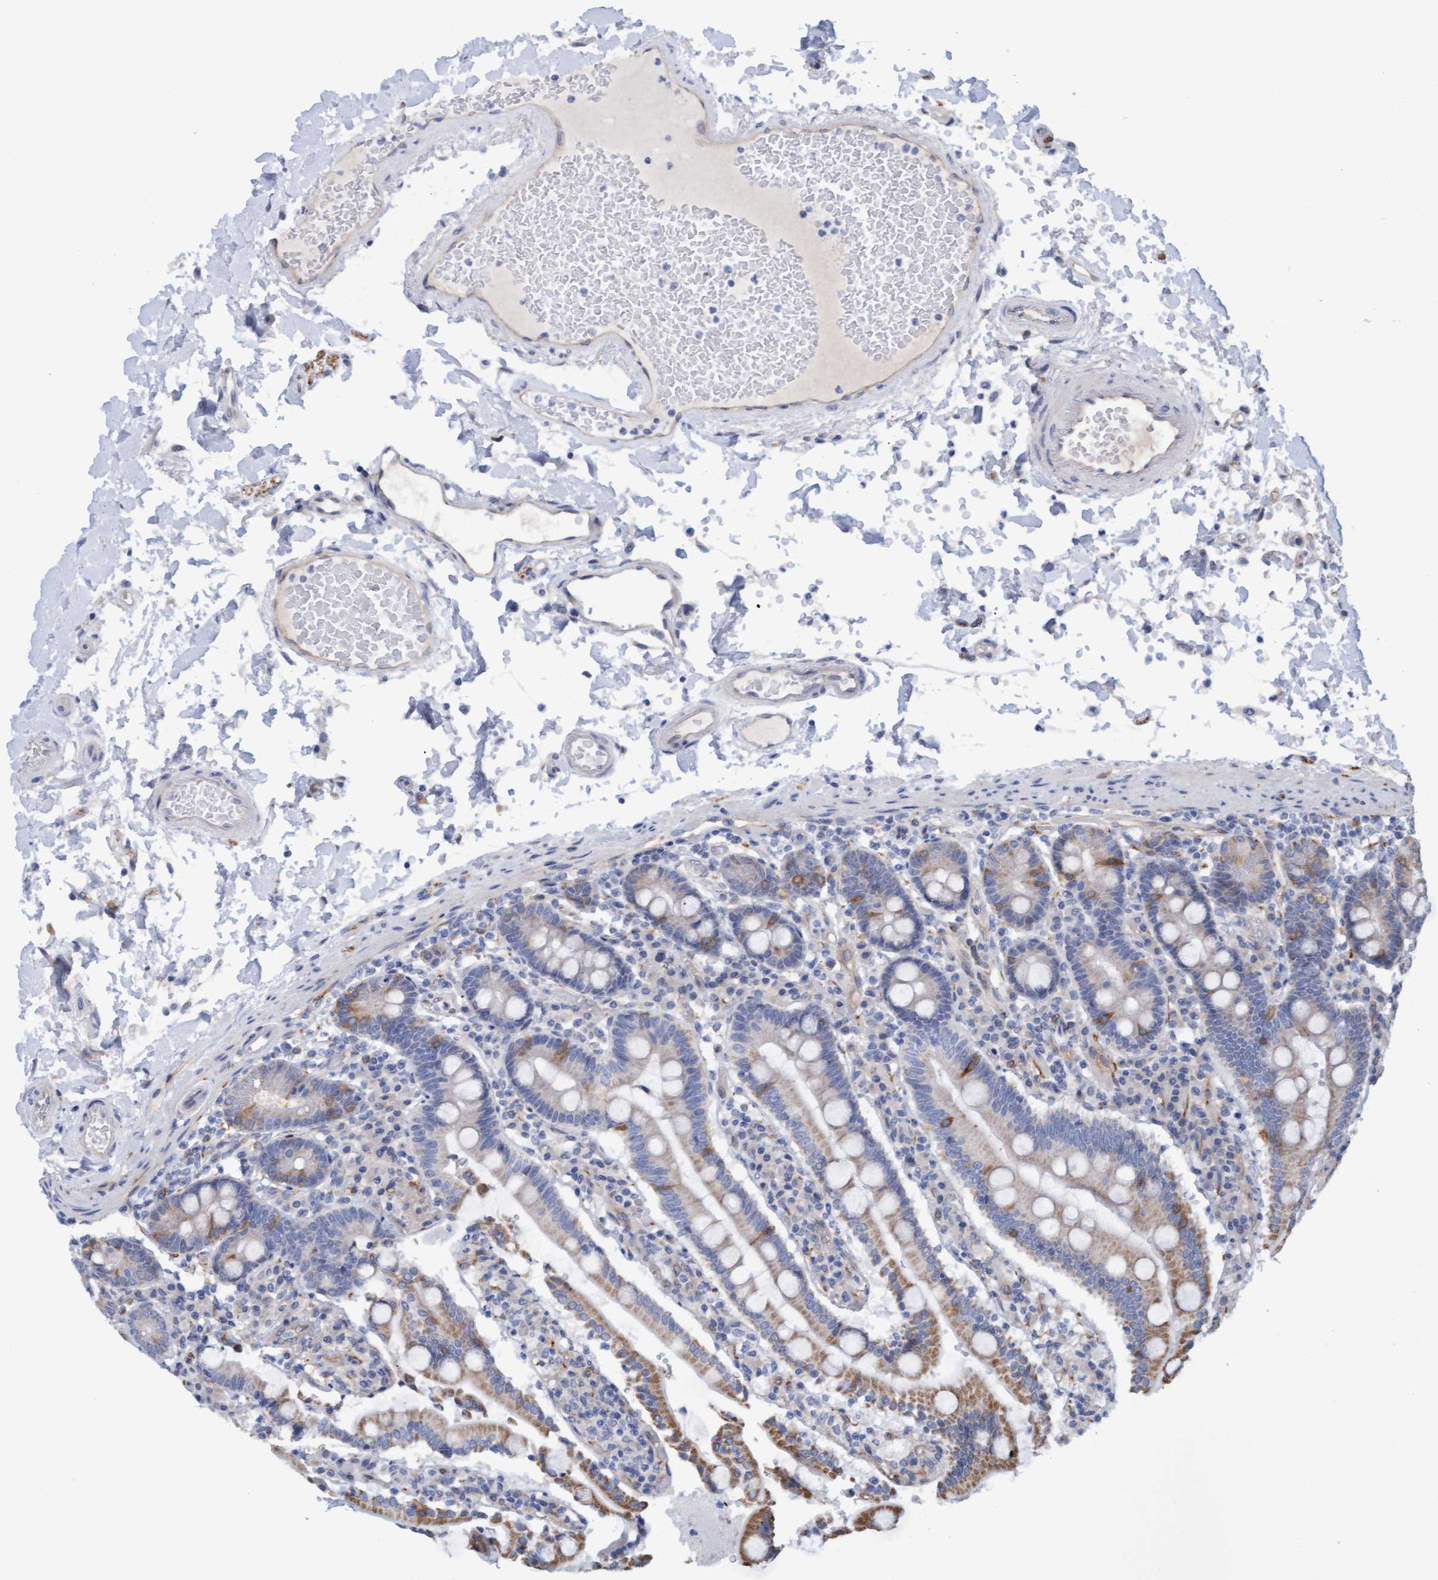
{"staining": {"intensity": "moderate", "quantity": "<25%", "location": "cytoplasmic/membranous"}, "tissue": "duodenum", "cell_type": "Glandular cells", "image_type": "normal", "snomed": [{"axis": "morphology", "description": "Normal tissue, NOS"}, {"axis": "topography", "description": "Small intestine, NOS"}], "caption": "Duodenum stained for a protein (brown) demonstrates moderate cytoplasmic/membranous positive expression in approximately <25% of glandular cells.", "gene": "STXBP1", "patient": {"sex": "female", "age": 71}}